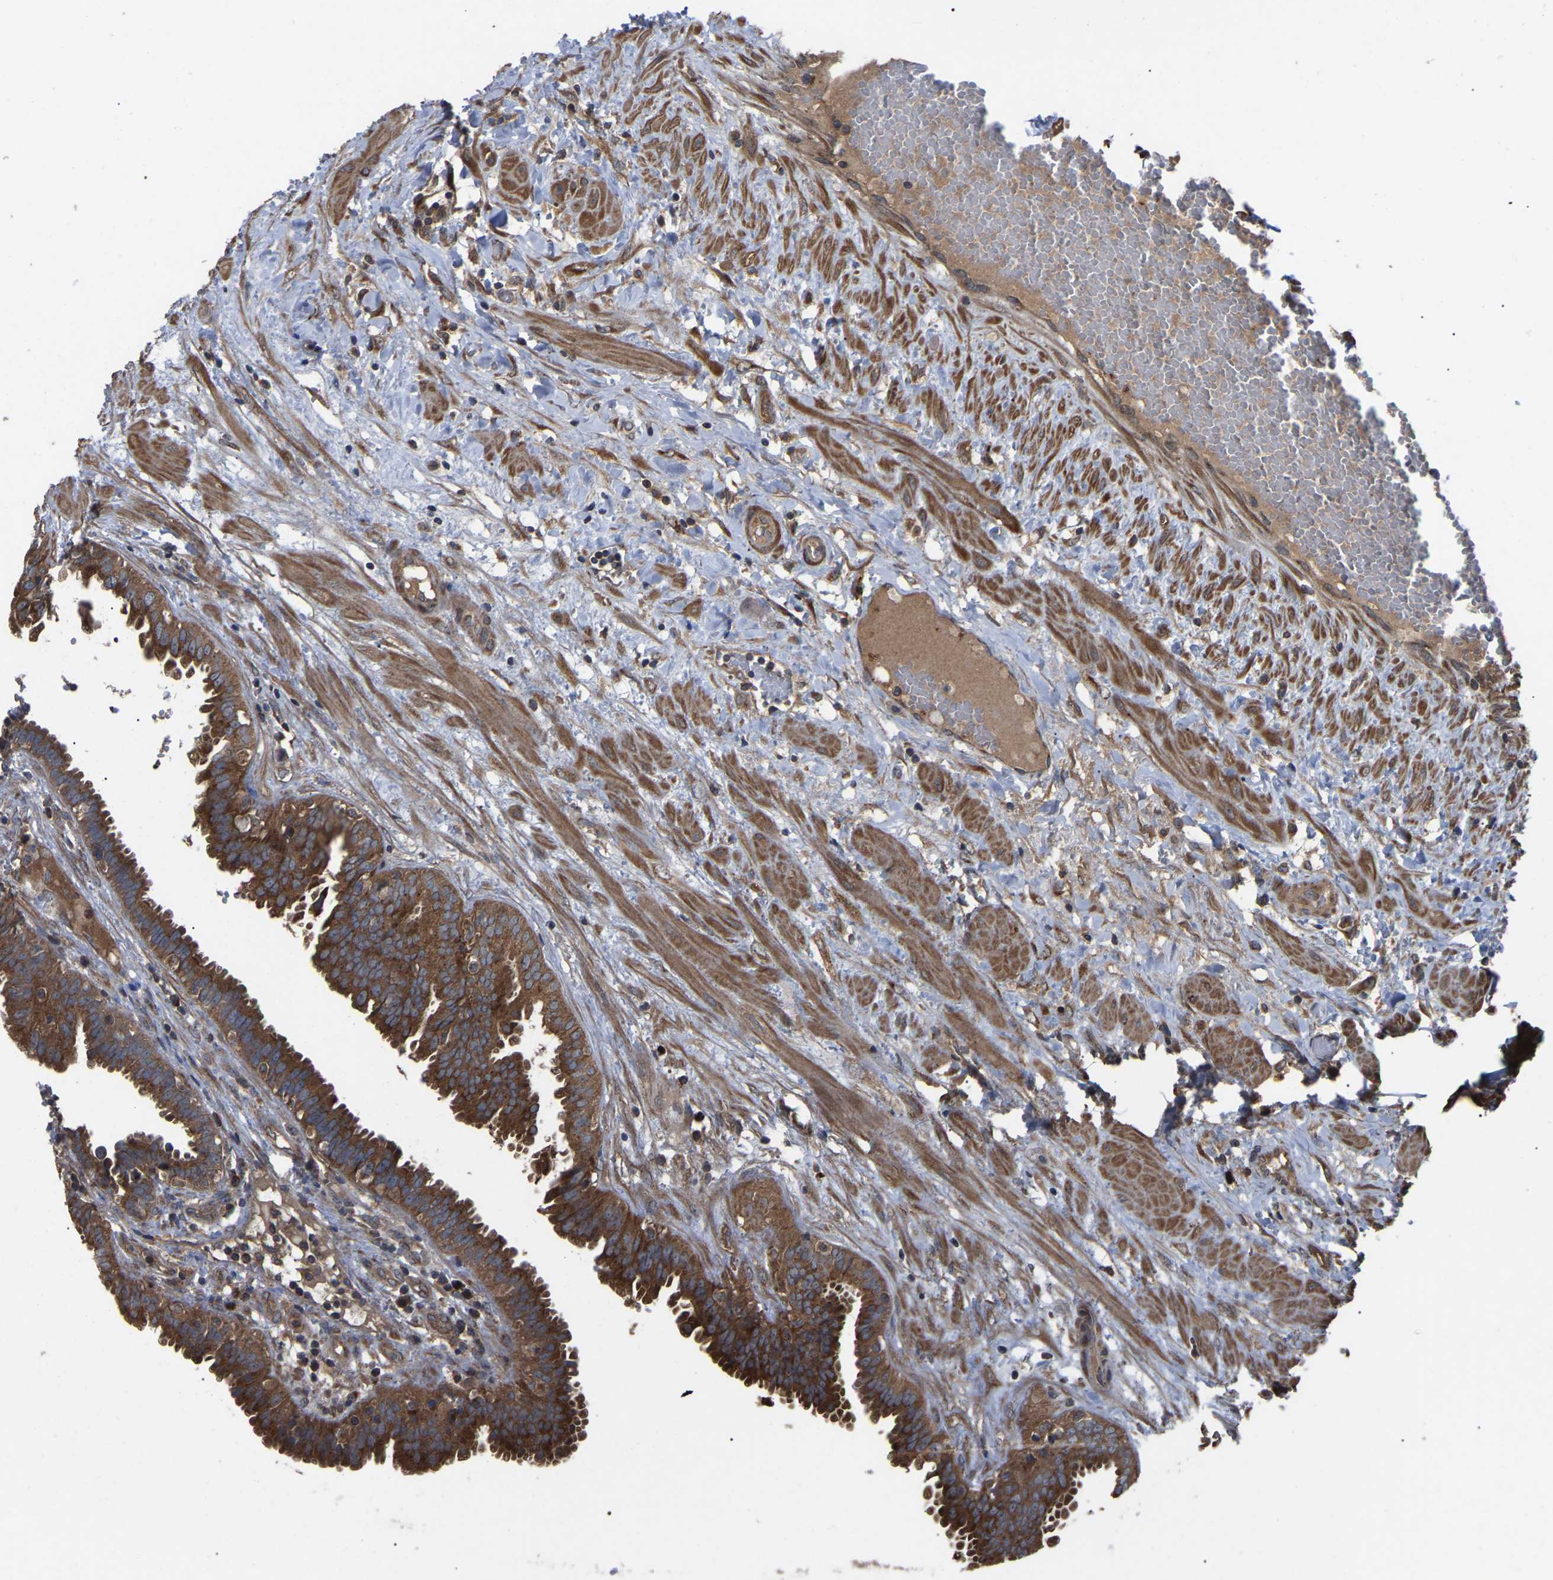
{"staining": {"intensity": "strong", "quantity": ">75%", "location": "cytoplasmic/membranous"}, "tissue": "seminal vesicle", "cell_type": "Glandular cells", "image_type": "normal", "snomed": [{"axis": "morphology", "description": "Normal tissue, NOS"}, {"axis": "morphology", "description": "Adenocarcinoma, High grade"}, {"axis": "topography", "description": "Prostate"}, {"axis": "topography", "description": "Seminal veicle"}], "caption": "The micrograph exhibits a brown stain indicating the presence of a protein in the cytoplasmic/membranous of glandular cells in seminal vesicle.", "gene": "GCC1", "patient": {"sex": "male", "age": 55}}